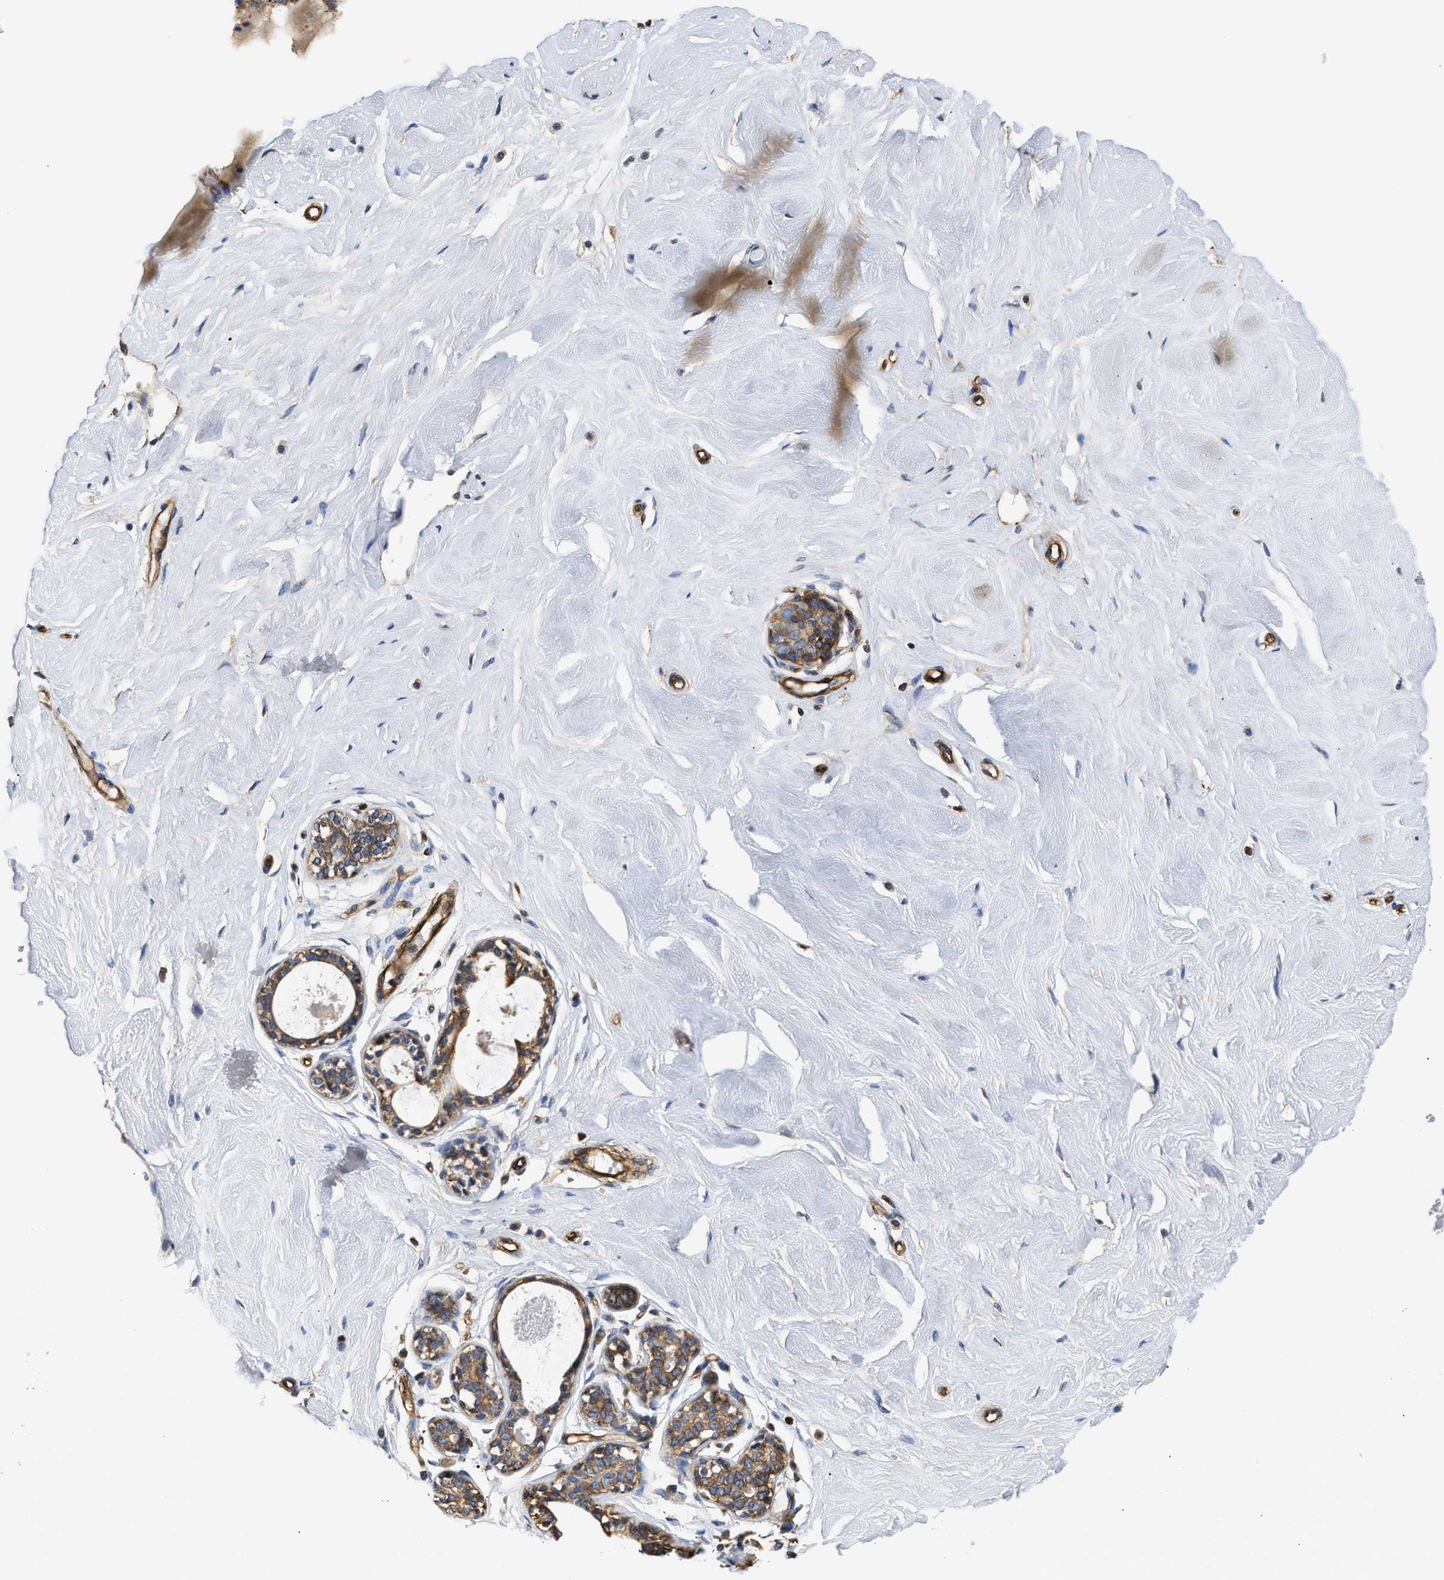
{"staining": {"intensity": "negative", "quantity": "none", "location": "none"}, "tissue": "breast", "cell_type": "Adipocytes", "image_type": "normal", "snomed": [{"axis": "morphology", "description": "Normal tissue, NOS"}, {"axis": "topography", "description": "Breast"}], "caption": "The image displays no staining of adipocytes in unremarkable breast.", "gene": "SAMD9L", "patient": {"sex": "female", "age": 23}}